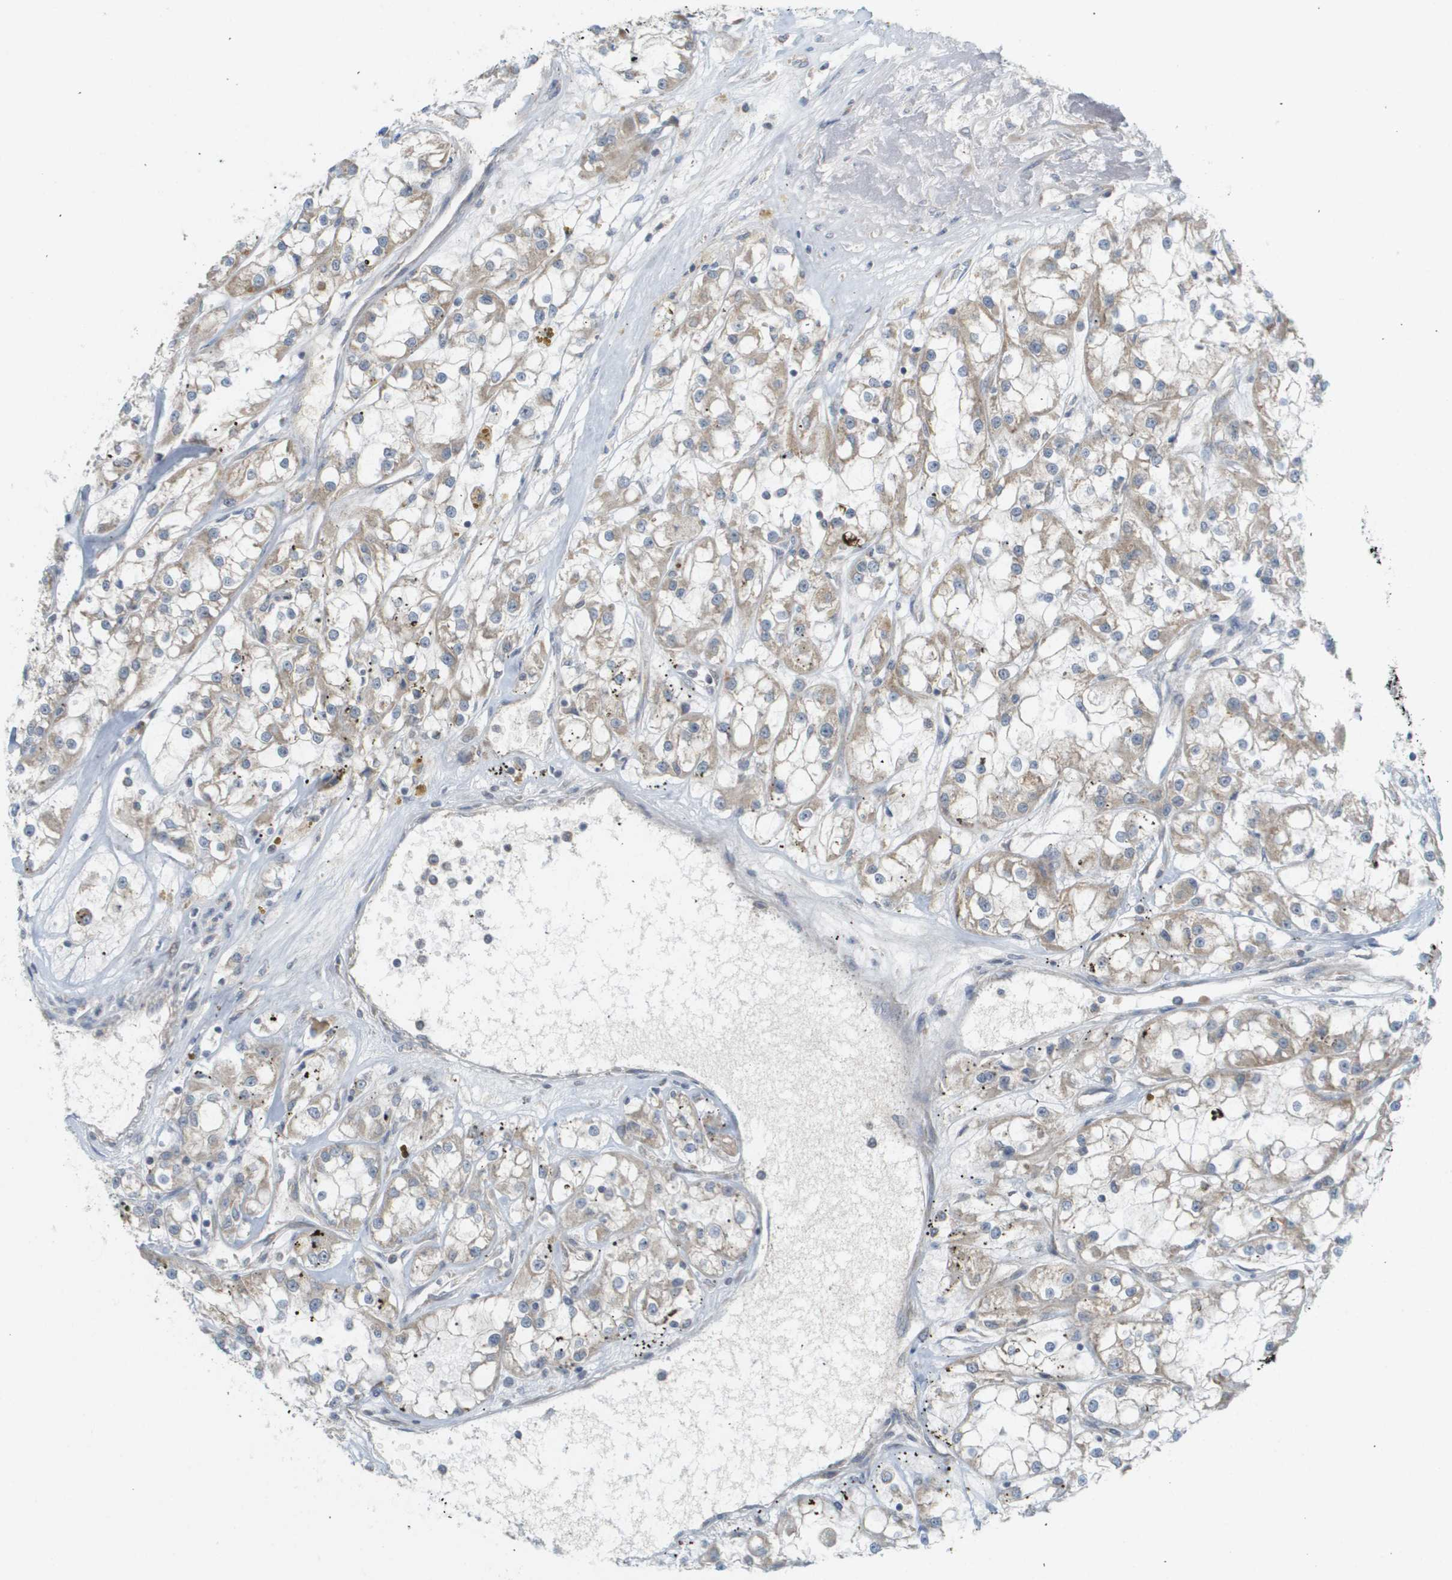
{"staining": {"intensity": "weak", "quantity": ">75%", "location": "cytoplasmic/membranous"}, "tissue": "renal cancer", "cell_type": "Tumor cells", "image_type": "cancer", "snomed": [{"axis": "morphology", "description": "Adenocarcinoma, NOS"}, {"axis": "topography", "description": "Kidney"}], "caption": "Tumor cells show low levels of weak cytoplasmic/membranous expression in approximately >75% of cells in renal cancer (adenocarcinoma). The staining was performed using DAB, with brown indicating positive protein expression. Nuclei are stained blue with hematoxylin.", "gene": "PROC", "patient": {"sex": "female", "age": 52}}